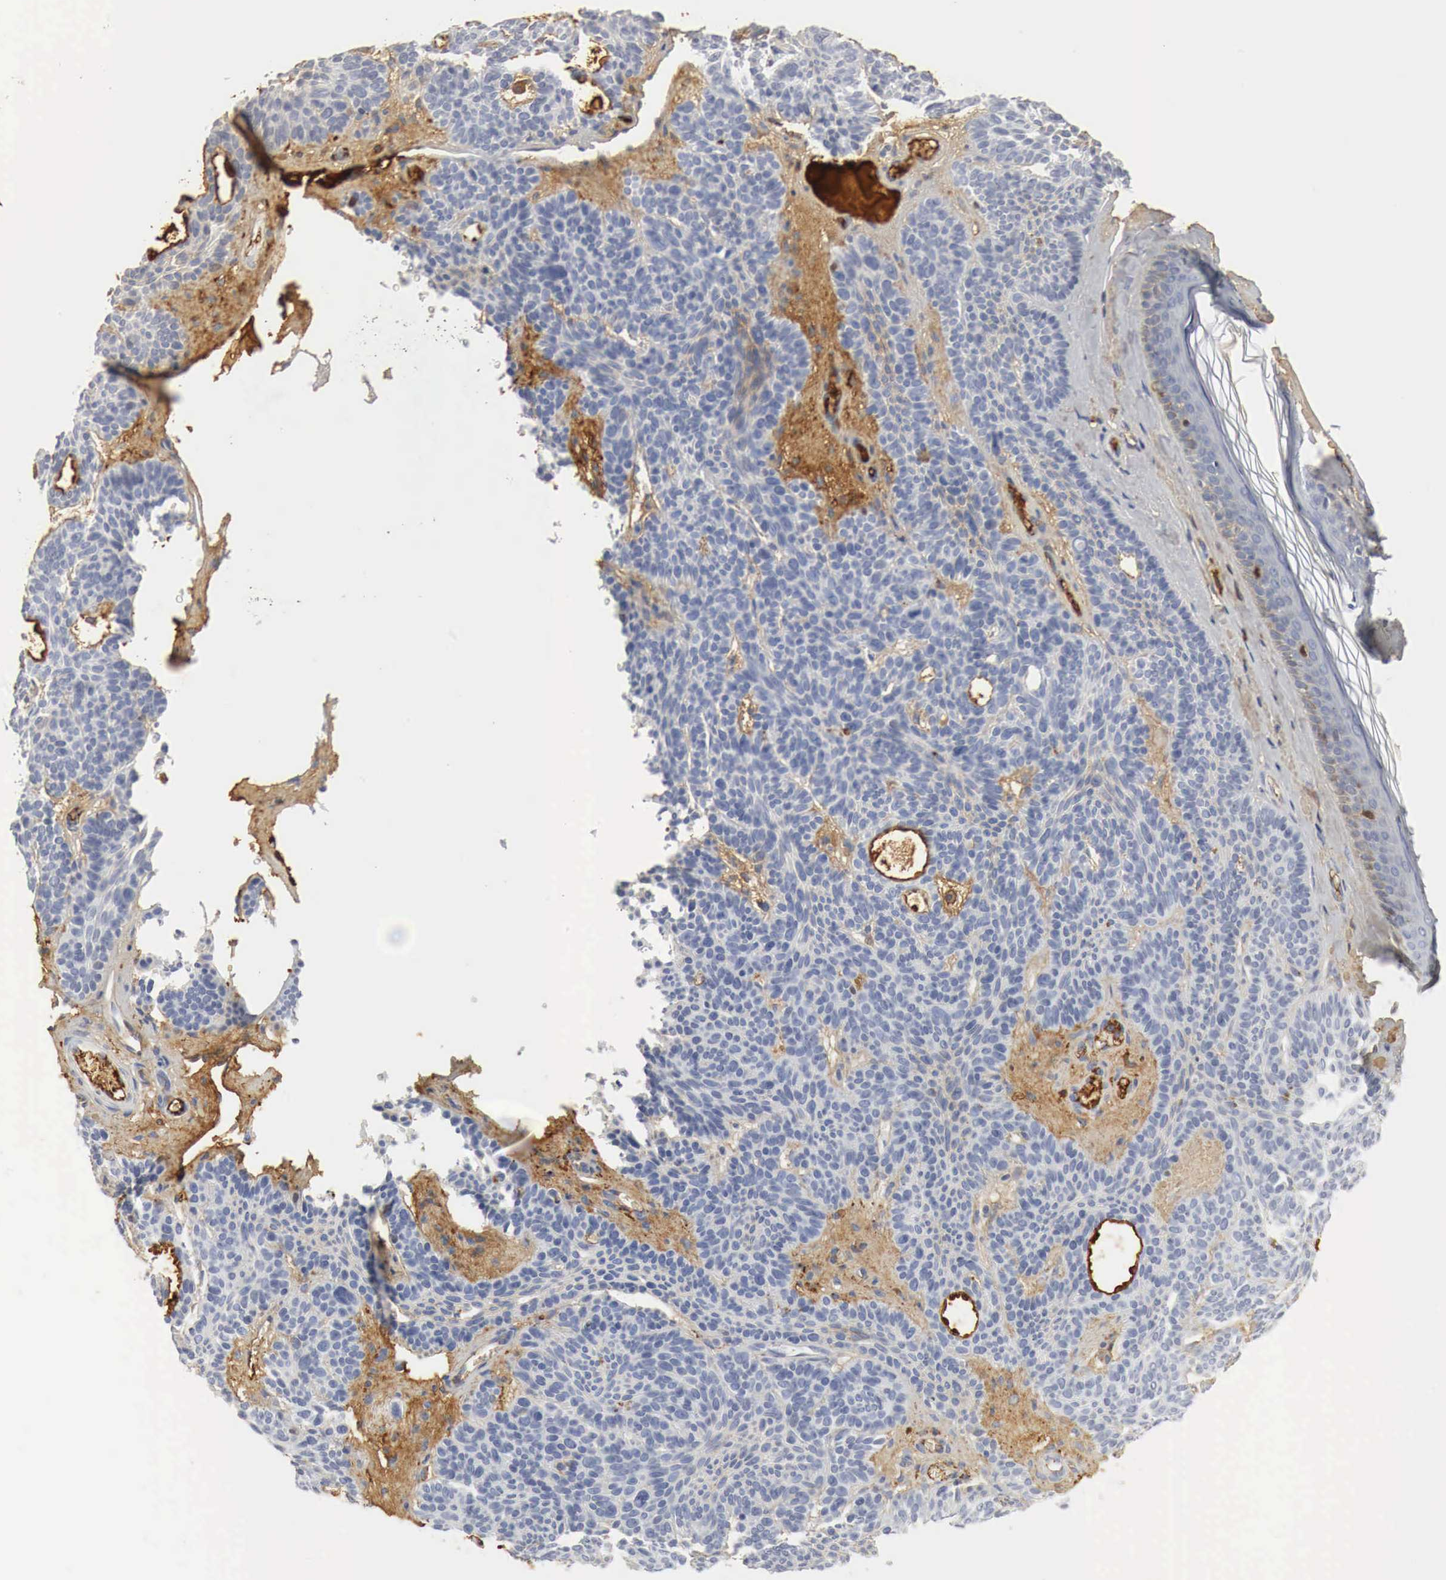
{"staining": {"intensity": "weak", "quantity": "<25%", "location": "cytoplasmic/membranous"}, "tissue": "skin cancer", "cell_type": "Tumor cells", "image_type": "cancer", "snomed": [{"axis": "morphology", "description": "Basal cell carcinoma"}, {"axis": "topography", "description": "Skin"}], "caption": "Skin cancer (basal cell carcinoma) stained for a protein using immunohistochemistry (IHC) shows no positivity tumor cells.", "gene": "IGLC3", "patient": {"sex": "male", "age": 44}}